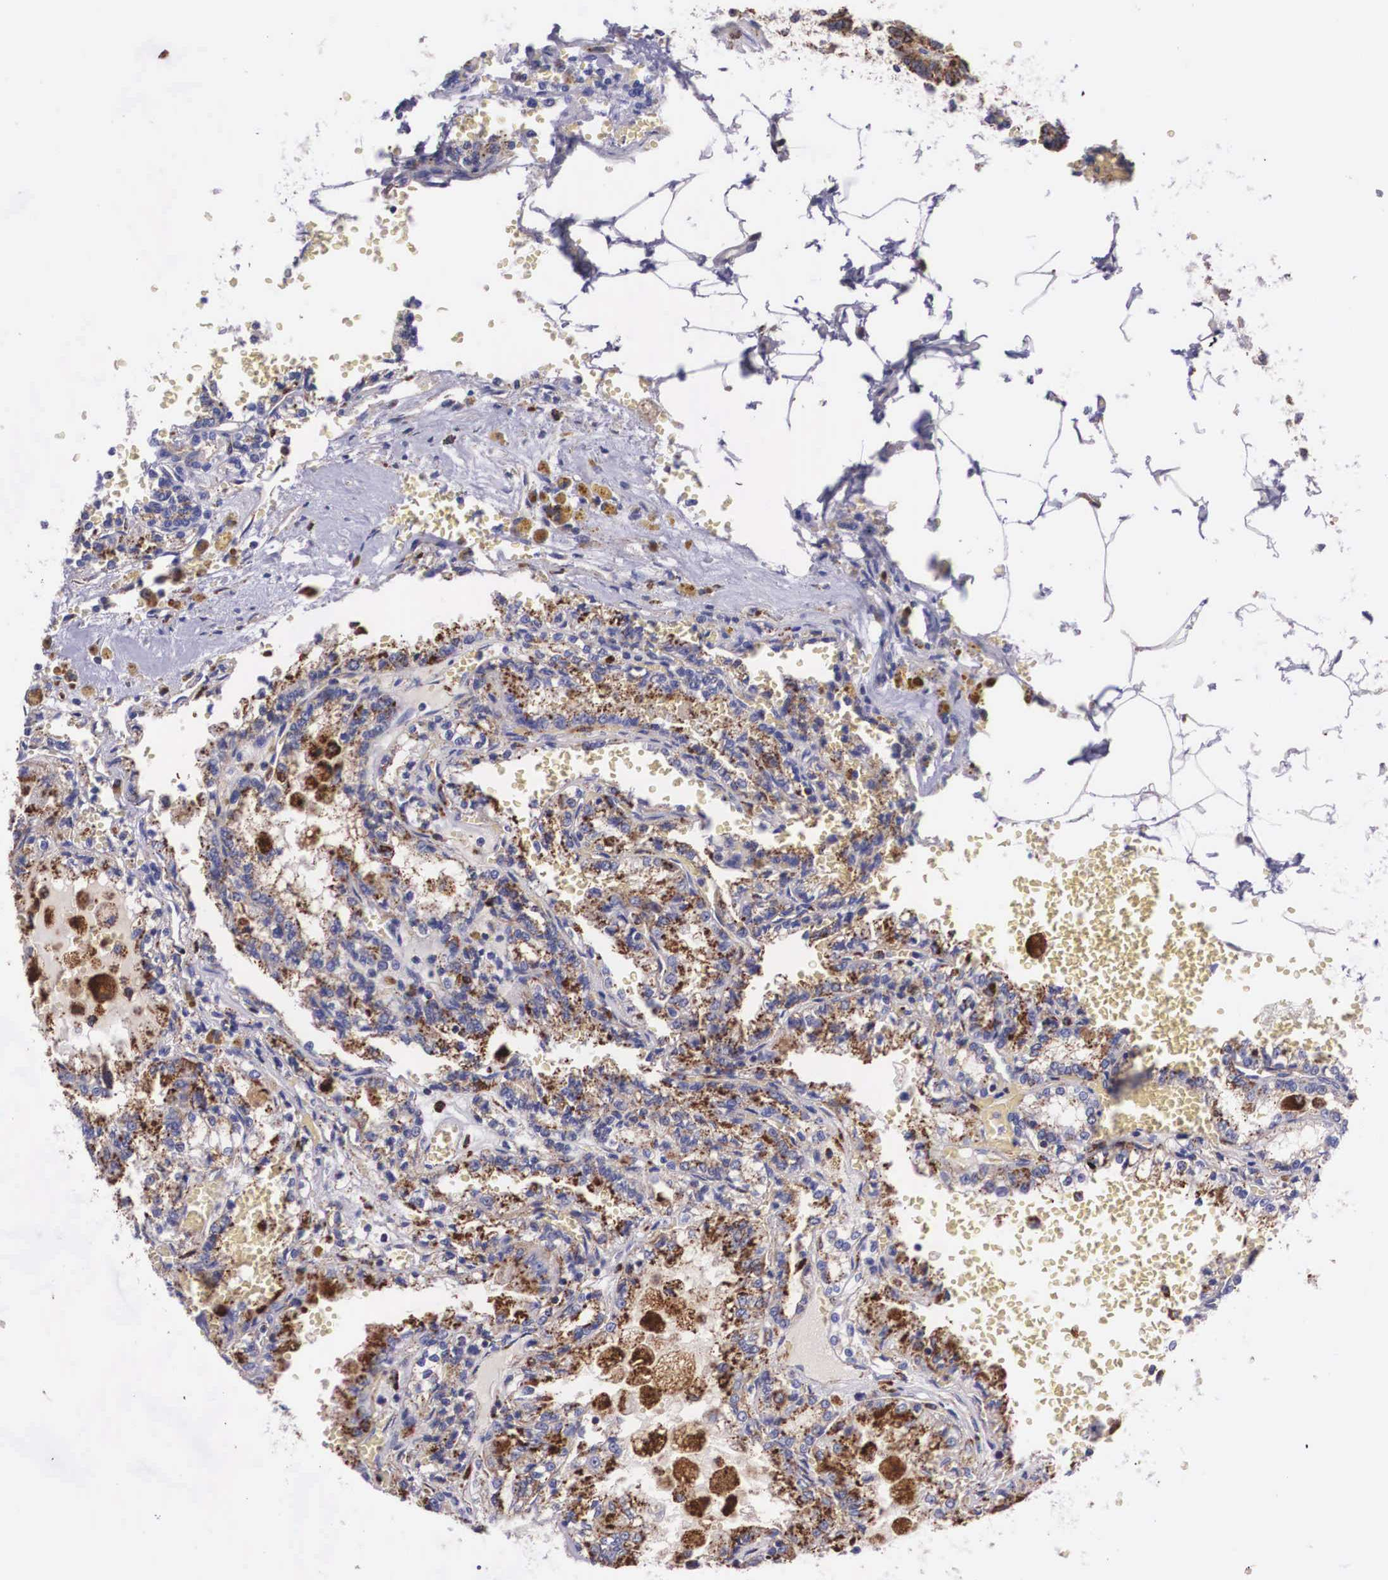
{"staining": {"intensity": "strong", "quantity": "25%-75%", "location": "cytoplasmic/membranous"}, "tissue": "renal cancer", "cell_type": "Tumor cells", "image_type": "cancer", "snomed": [{"axis": "morphology", "description": "Adenocarcinoma, NOS"}, {"axis": "topography", "description": "Kidney"}], "caption": "Adenocarcinoma (renal) tissue demonstrates strong cytoplasmic/membranous expression in about 25%-75% of tumor cells", "gene": "NAGA", "patient": {"sex": "female", "age": 56}}